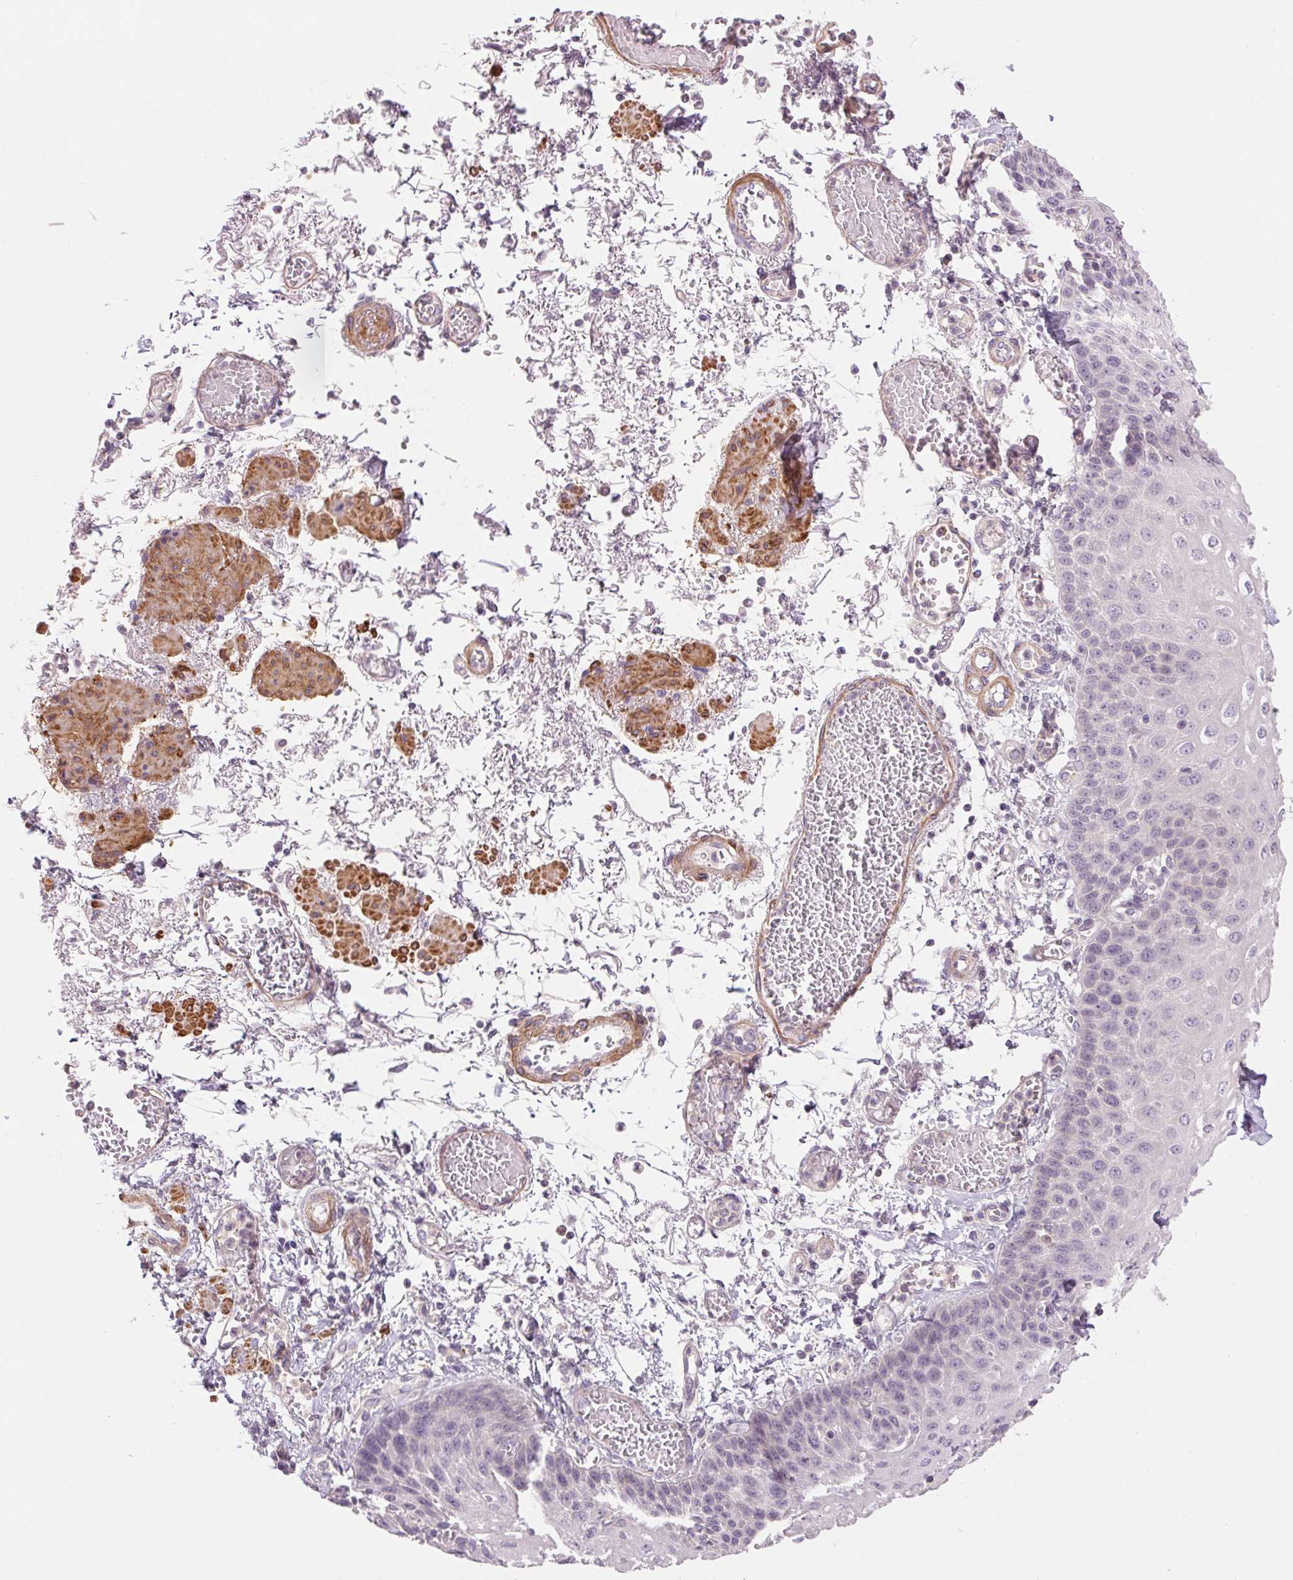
{"staining": {"intensity": "weak", "quantity": "<25%", "location": "cytoplasmic/membranous"}, "tissue": "esophagus", "cell_type": "Squamous epithelial cells", "image_type": "normal", "snomed": [{"axis": "morphology", "description": "Normal tissue, NOS"}, {"axis": "morphology", "description": "Adenocarcinoma, NOS"}, {"axis": "topography", "description": "Esophagus"}], "caption": "Protein analysis of normal esophagus exhibits no significant expression in squamous epithelial cells.", "gene": "HHLA2", "patient": {"sex": "male", "age": 81}}